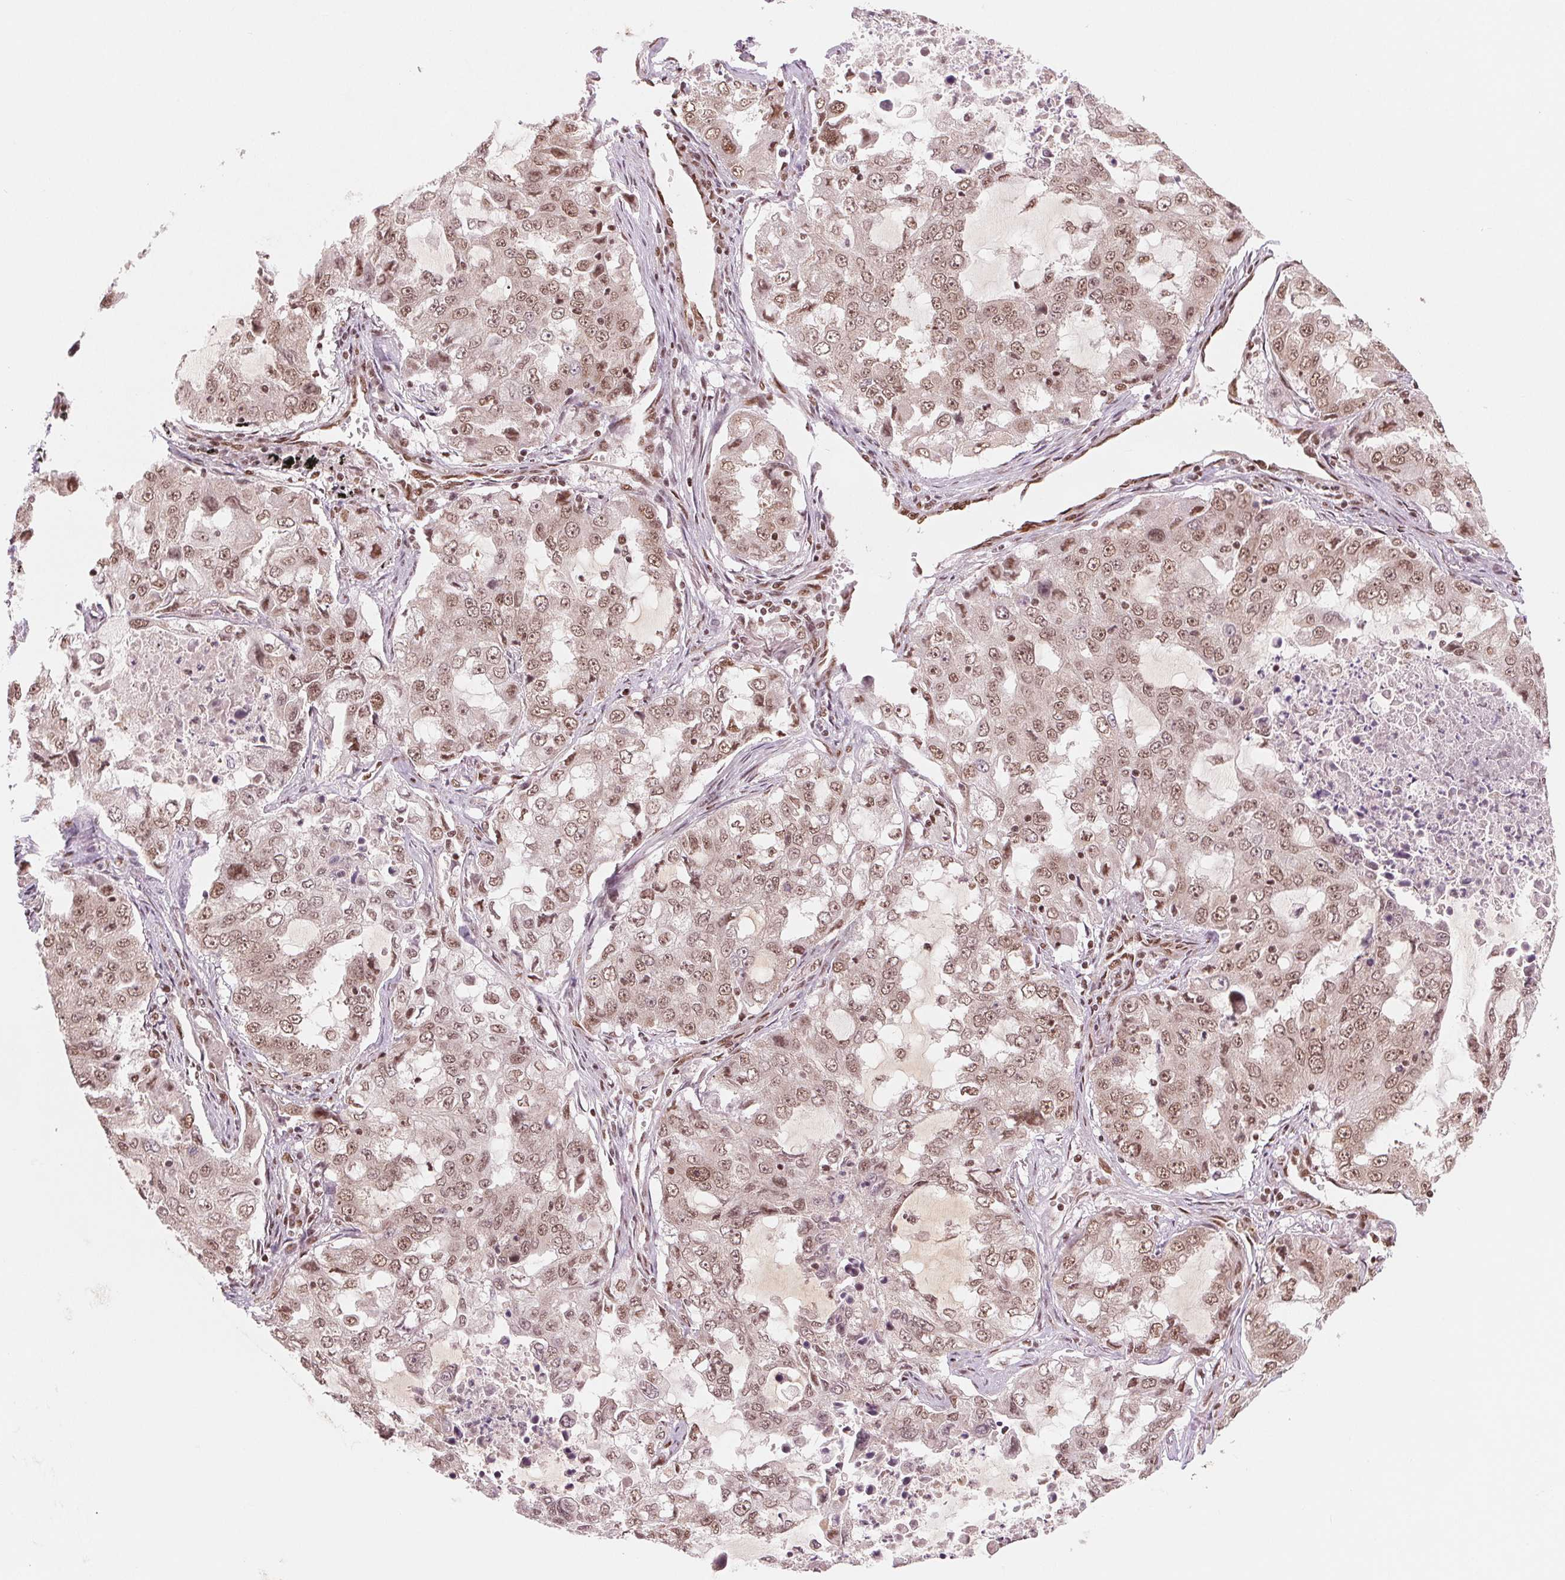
{"staining": {"intensity": "moderate", "quantity": ">75%", "location": "nuclear"}, "tissue": "lung cancer", "cell_type": "Tumor cells", "image_type": "cancer", "snomed": [{"axis": "morphology", "description": "Adenocarcinoma, NOS"}, {"axis": "topography", "description": "Lung"}], "caption": "This image shows immunohistochemistry staining of lung adenocarcinoma, with medium moderate nuclear positivity in about >75% of tumor cells.", "gene": "TTLL9", "patient": {"sex": "female", "age": 61}}